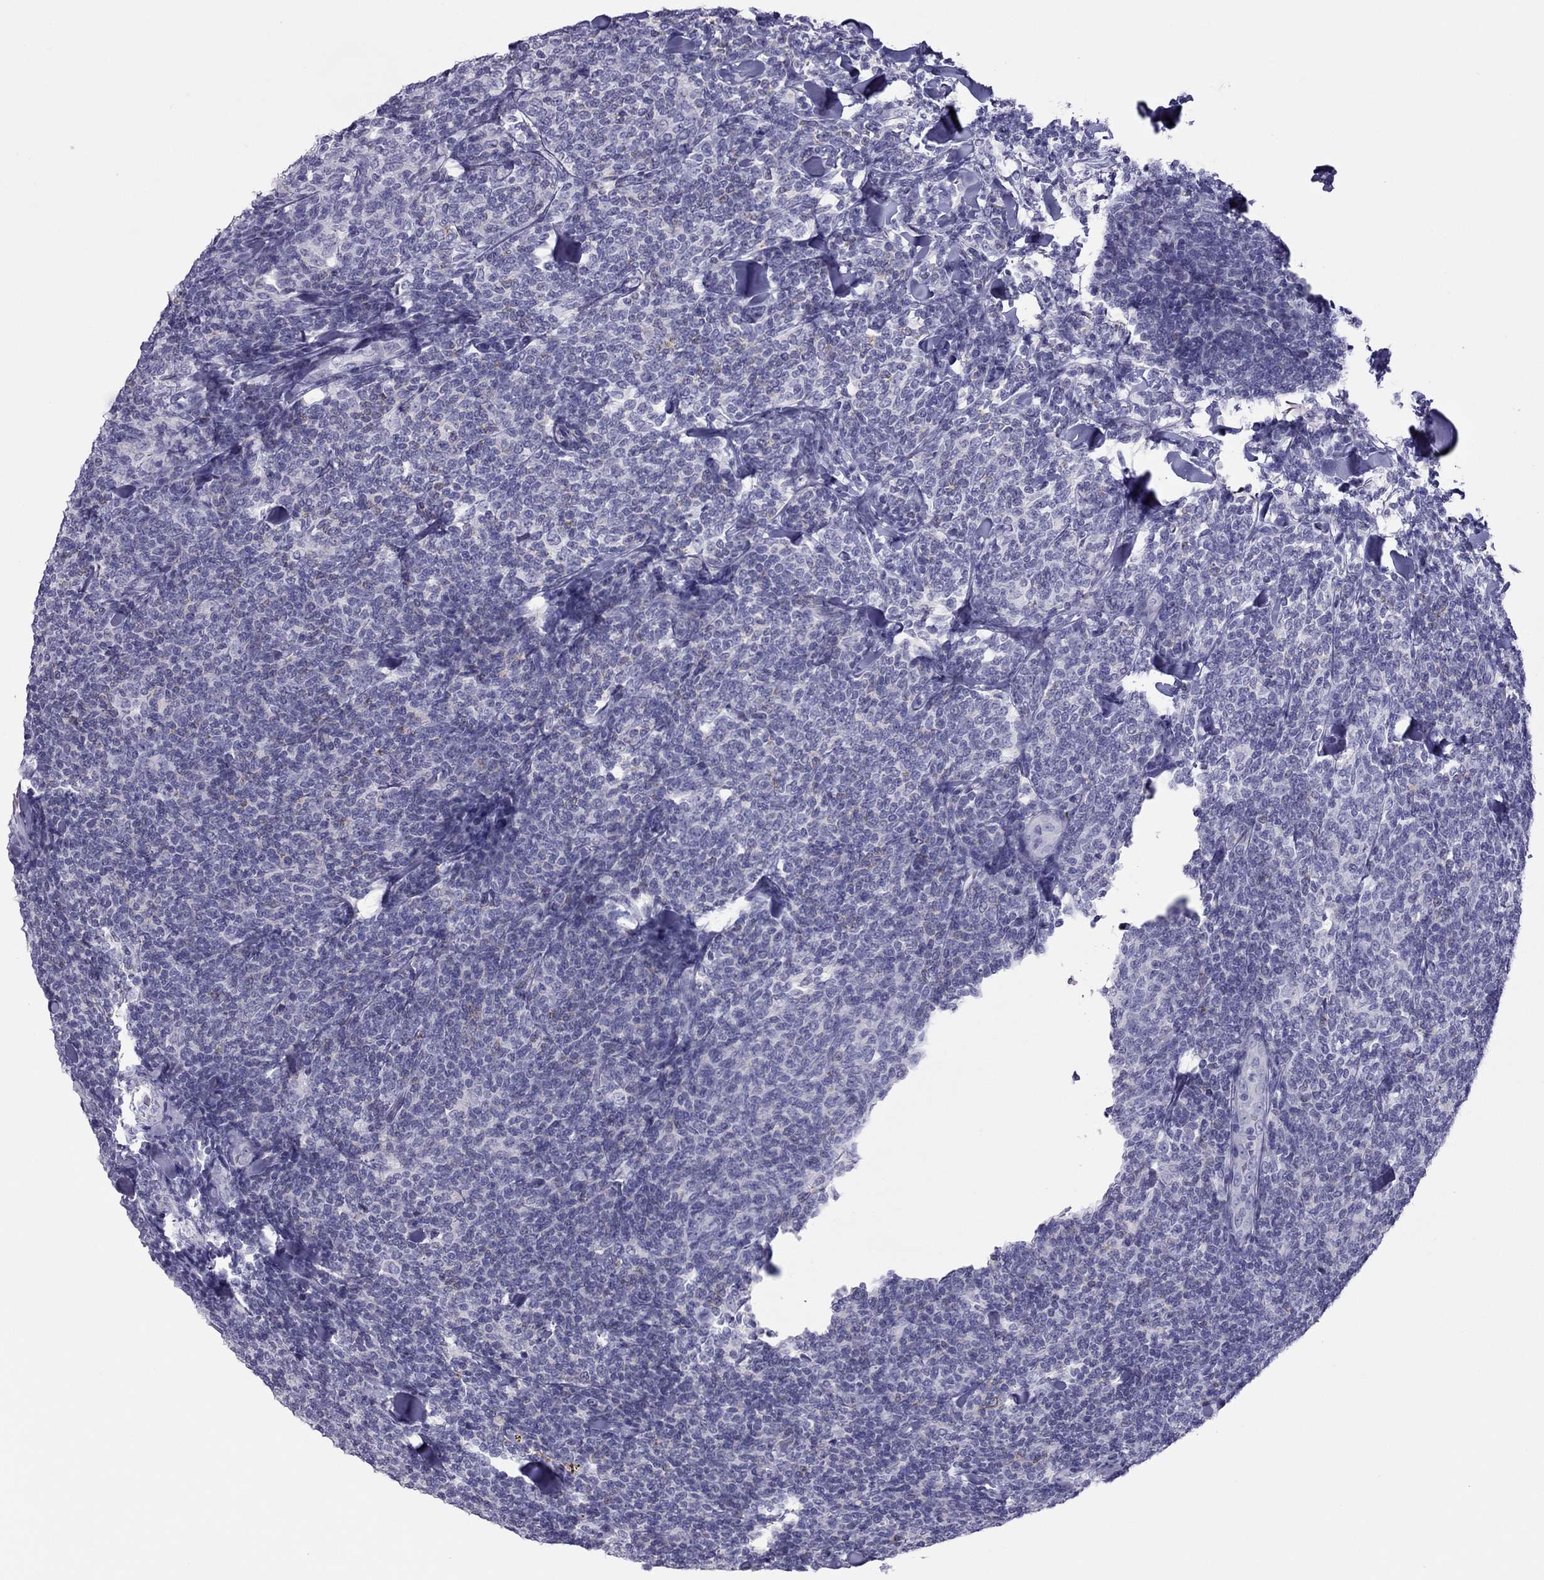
{"staining": {"intensity": "negative", "quantity": "none", "location": "none"}, "tissue": "lymphoma", "cell_type": "Tumor cells", "image_type": "cancer", "snomed": [{"axis": "morphology", "description": "Malignant lymphoma, non-Hodgkin's type, Low grade"}, {"axis": "topography", "description": "Lymph node"}], "caption": "Lymphoma was stained to show a protein in brown. There is no significant expression in tumor cells.", "gene": "TEX14", "patient": {"sex": "female", "age": 56}}